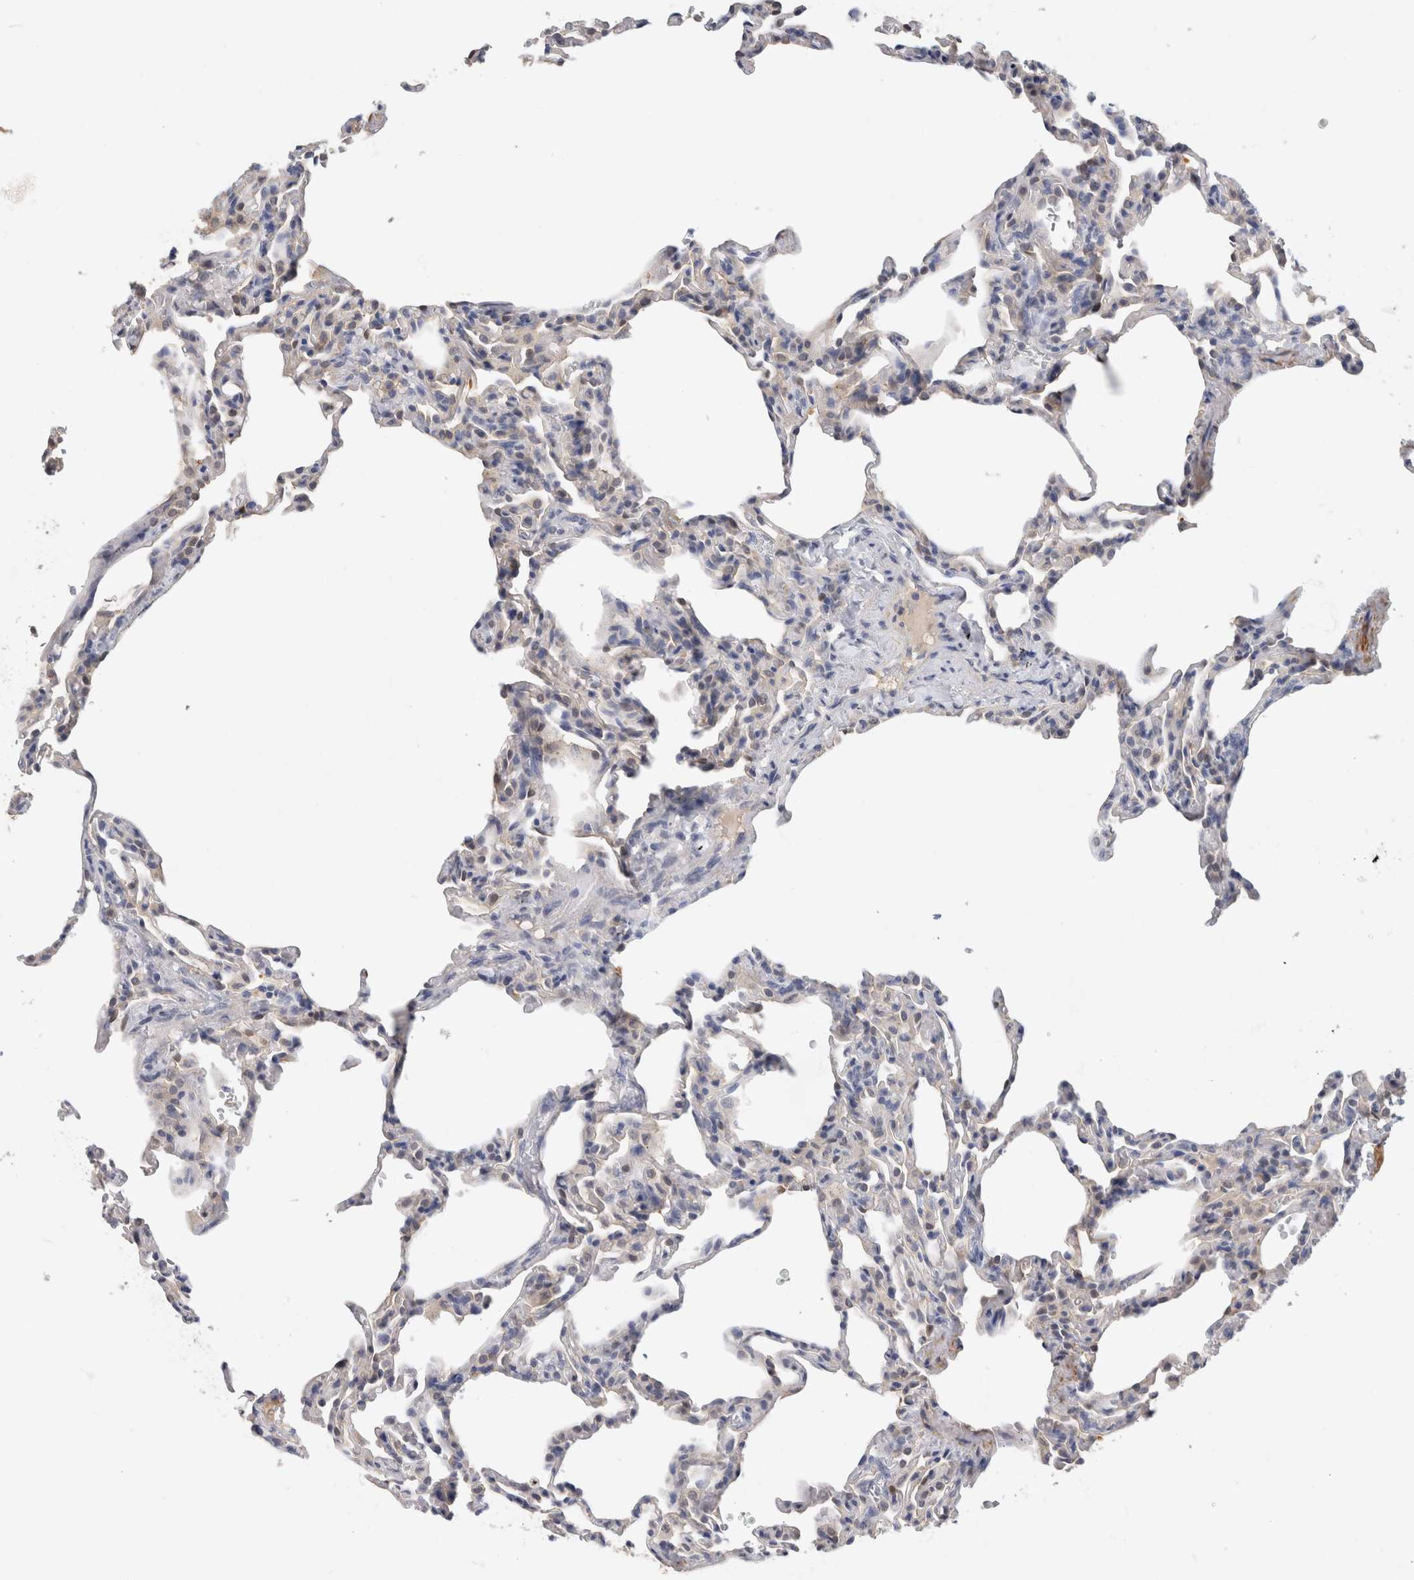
{"staining": {"intensity": "negative", "quantity": "none", "location": "none"}, "tissue": "lung", "cell_type": "Alveolar cells", "image_type": "normal", "snomed": [{"axis": "morphology", "description": "Normal tissue, NOS"}, {"axis": "topography", "description": "Lung"}], "caption": "Lung stained for a protein using immunohistochemistry exhibits no staining alveolar cells.", "gene": "PGM1", "patient": {"sex": "male", "age": 20}}